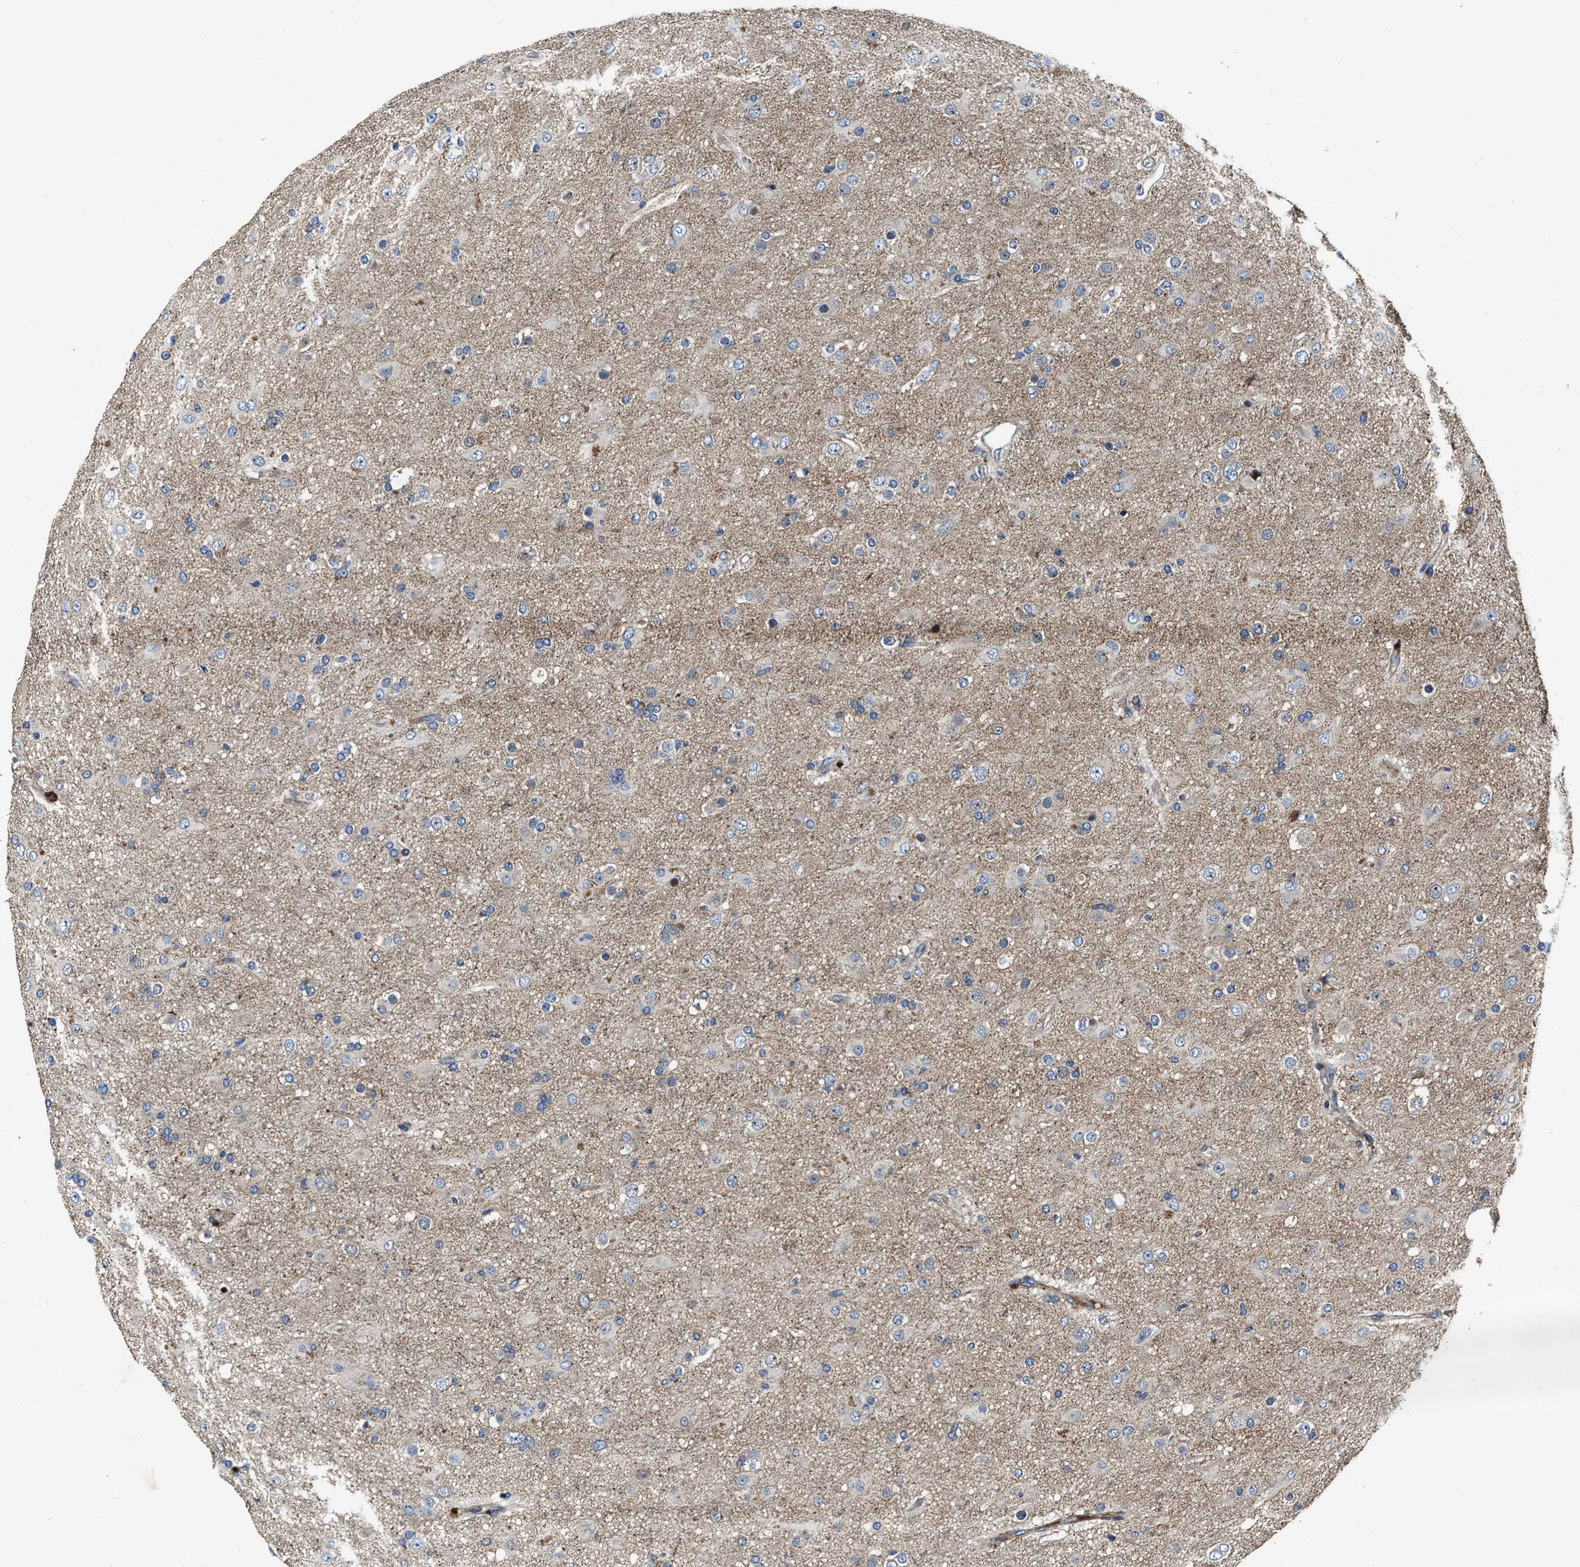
{"staining": {"intensity": "negative", "quantity": "none", "location": "none"}, "tissue": "glioma", "cell_type": "Tumor cells", "image_type": "cancer", "snomed": [{"axis": "morphology", "description": "Glioma, malignant, Low grade"}, {"axis": "topography", "description": "Brain"}], "caption": "This is an IHC micrograph of human malignant glioma (low-grade). There is no staining in tumor cells.", "gene": "PTAR1", "patient": {"sex": "male", "age": 65}}